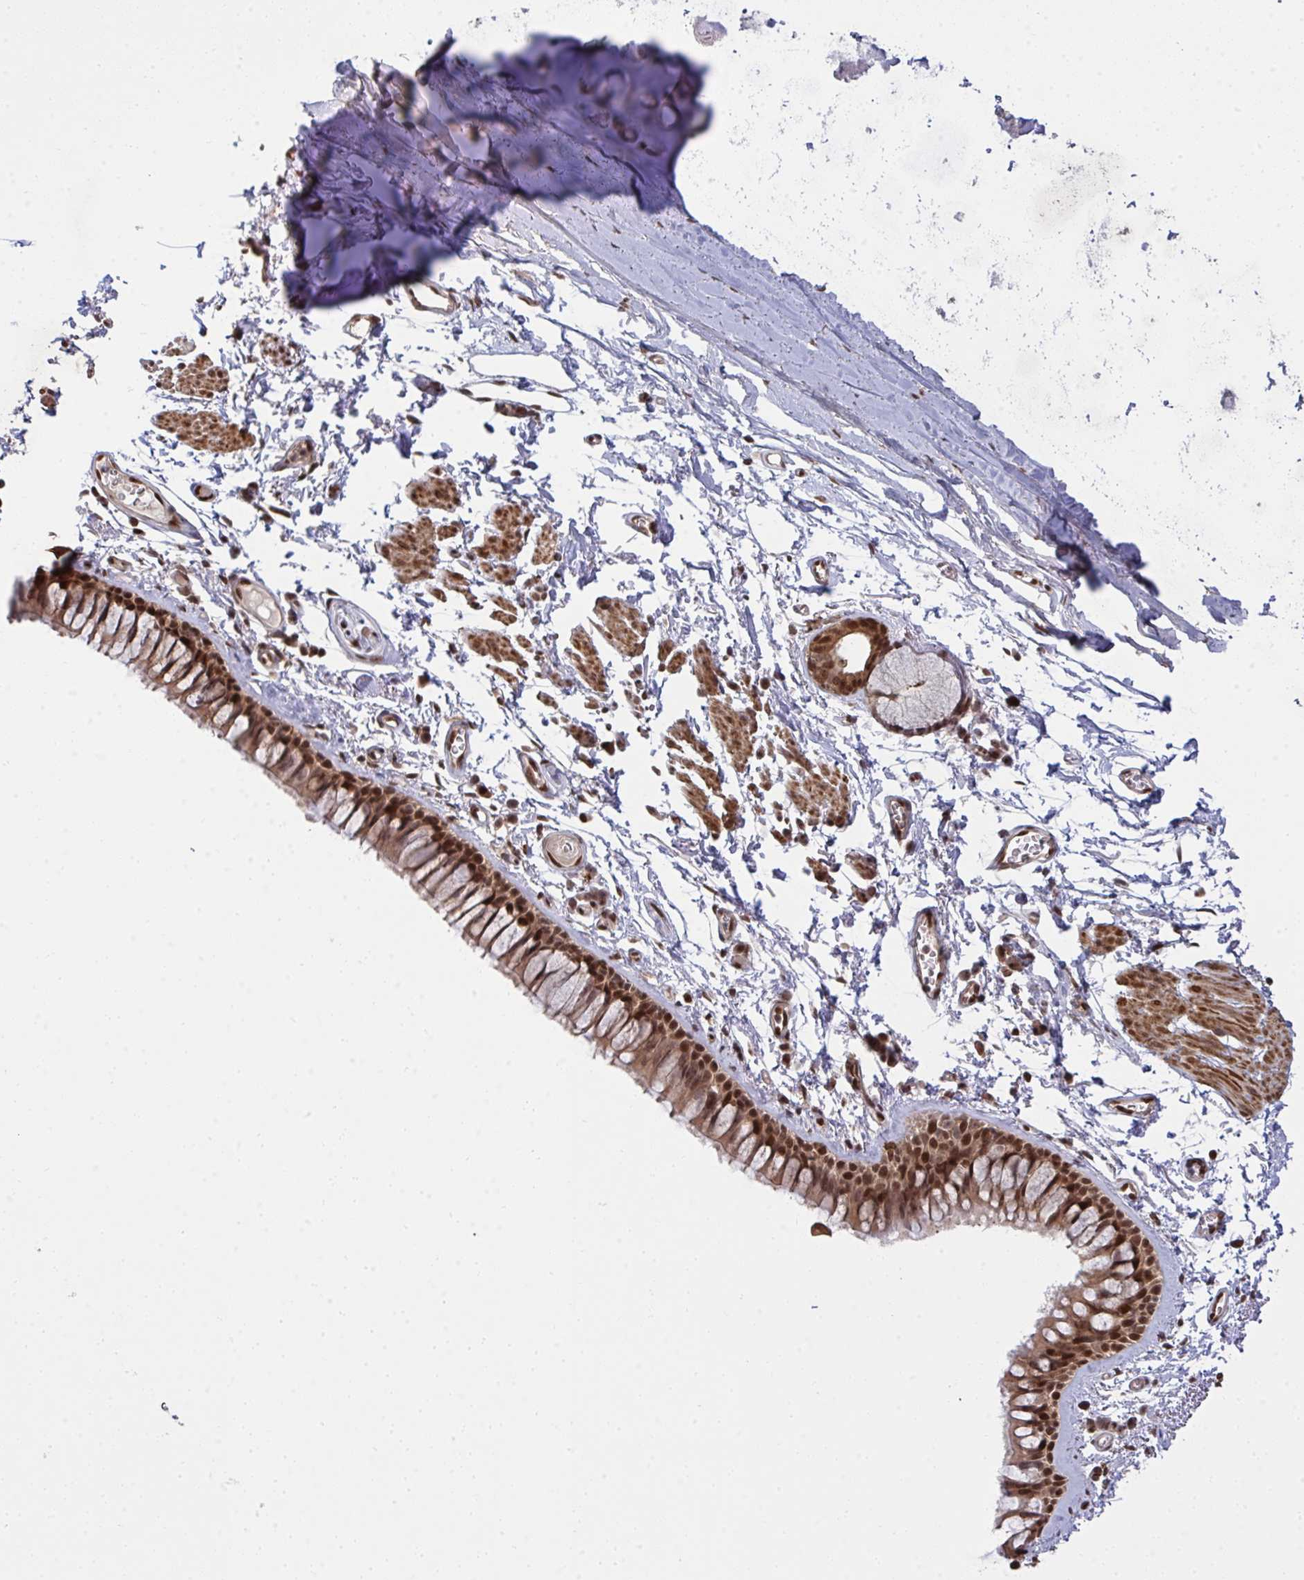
{"staining": {"intensity": "strong", "quantity": ">75%", "location": "cytoplasmic/membranous,nuclear"}, "tissue": "bronchus", "cell_type": "Respiratory epithelial cells", "image_type": "normal", "snomed": [{"axis": "morphology", "description": "Normal tissue, NOS"}, {"axis": "topography", "description": "Cartilage tissue"}, {"axis": "topography", "description": "Bronchus"}], "caption": "A micrograph showing strong cytoplasmic/membranous,nuclear expression in about >75% of respiratory epithelial cells in unremarkable bronchus, as visualized by brown immunohistochemical staining.", "gene": "UXT", "patient": {"sex": "female", "age": 79}}